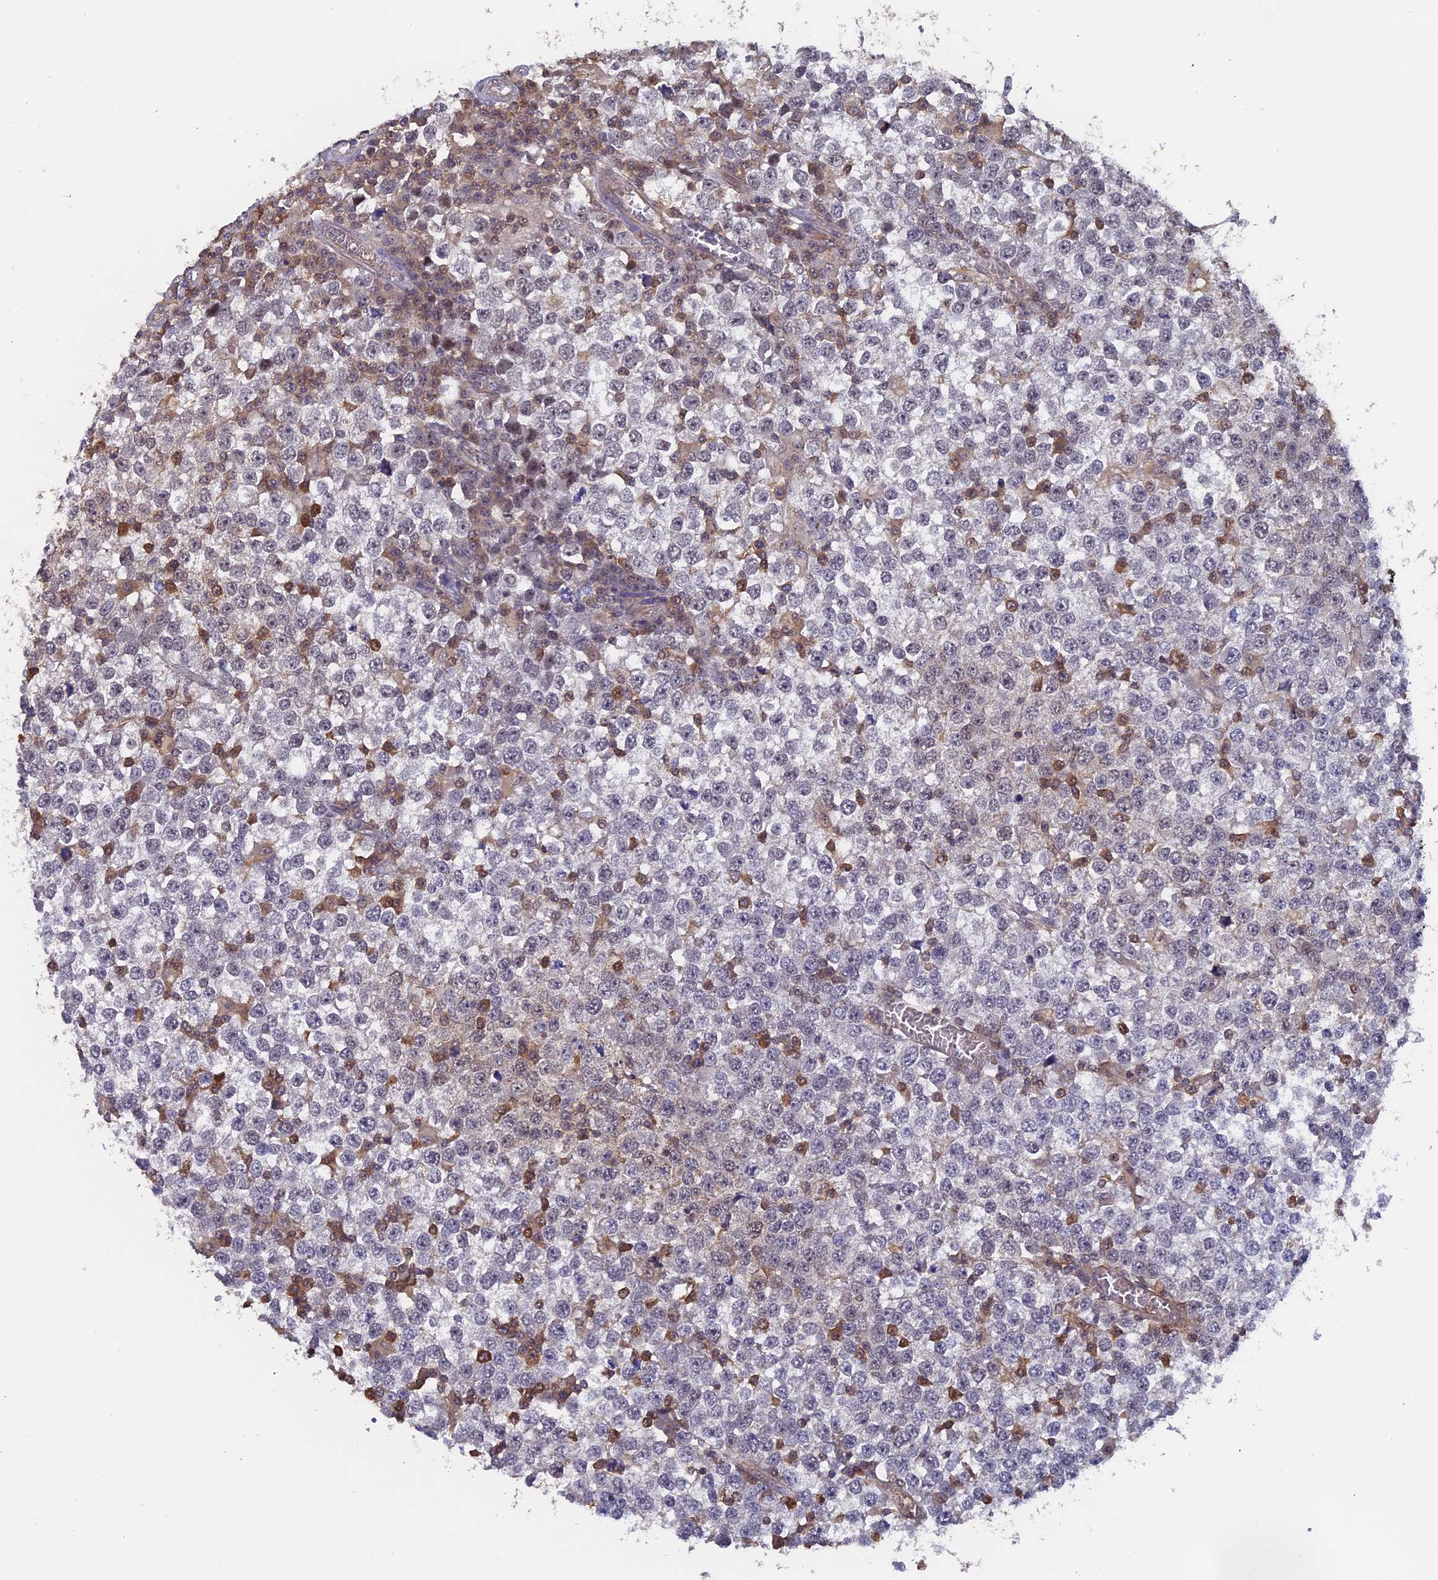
{"staining": {"intensity": "negative", "quantity": "none", "location": "none"}, "tissue": "testis cancer", "cell_type": "Tumor cells", "image_type": "cancer", "snomed": [{"axis": "morphology", "description": "Seminoma, NOS"}, {"axis": "topography", "description": "Testis"}], "caption": "This is a histopathology image of IHC staining of testis cancer (seminoma), which shows no positivity in tumor cells.", "gene": "FAM98C", "patient": {"sex": "male", "age": 65}}